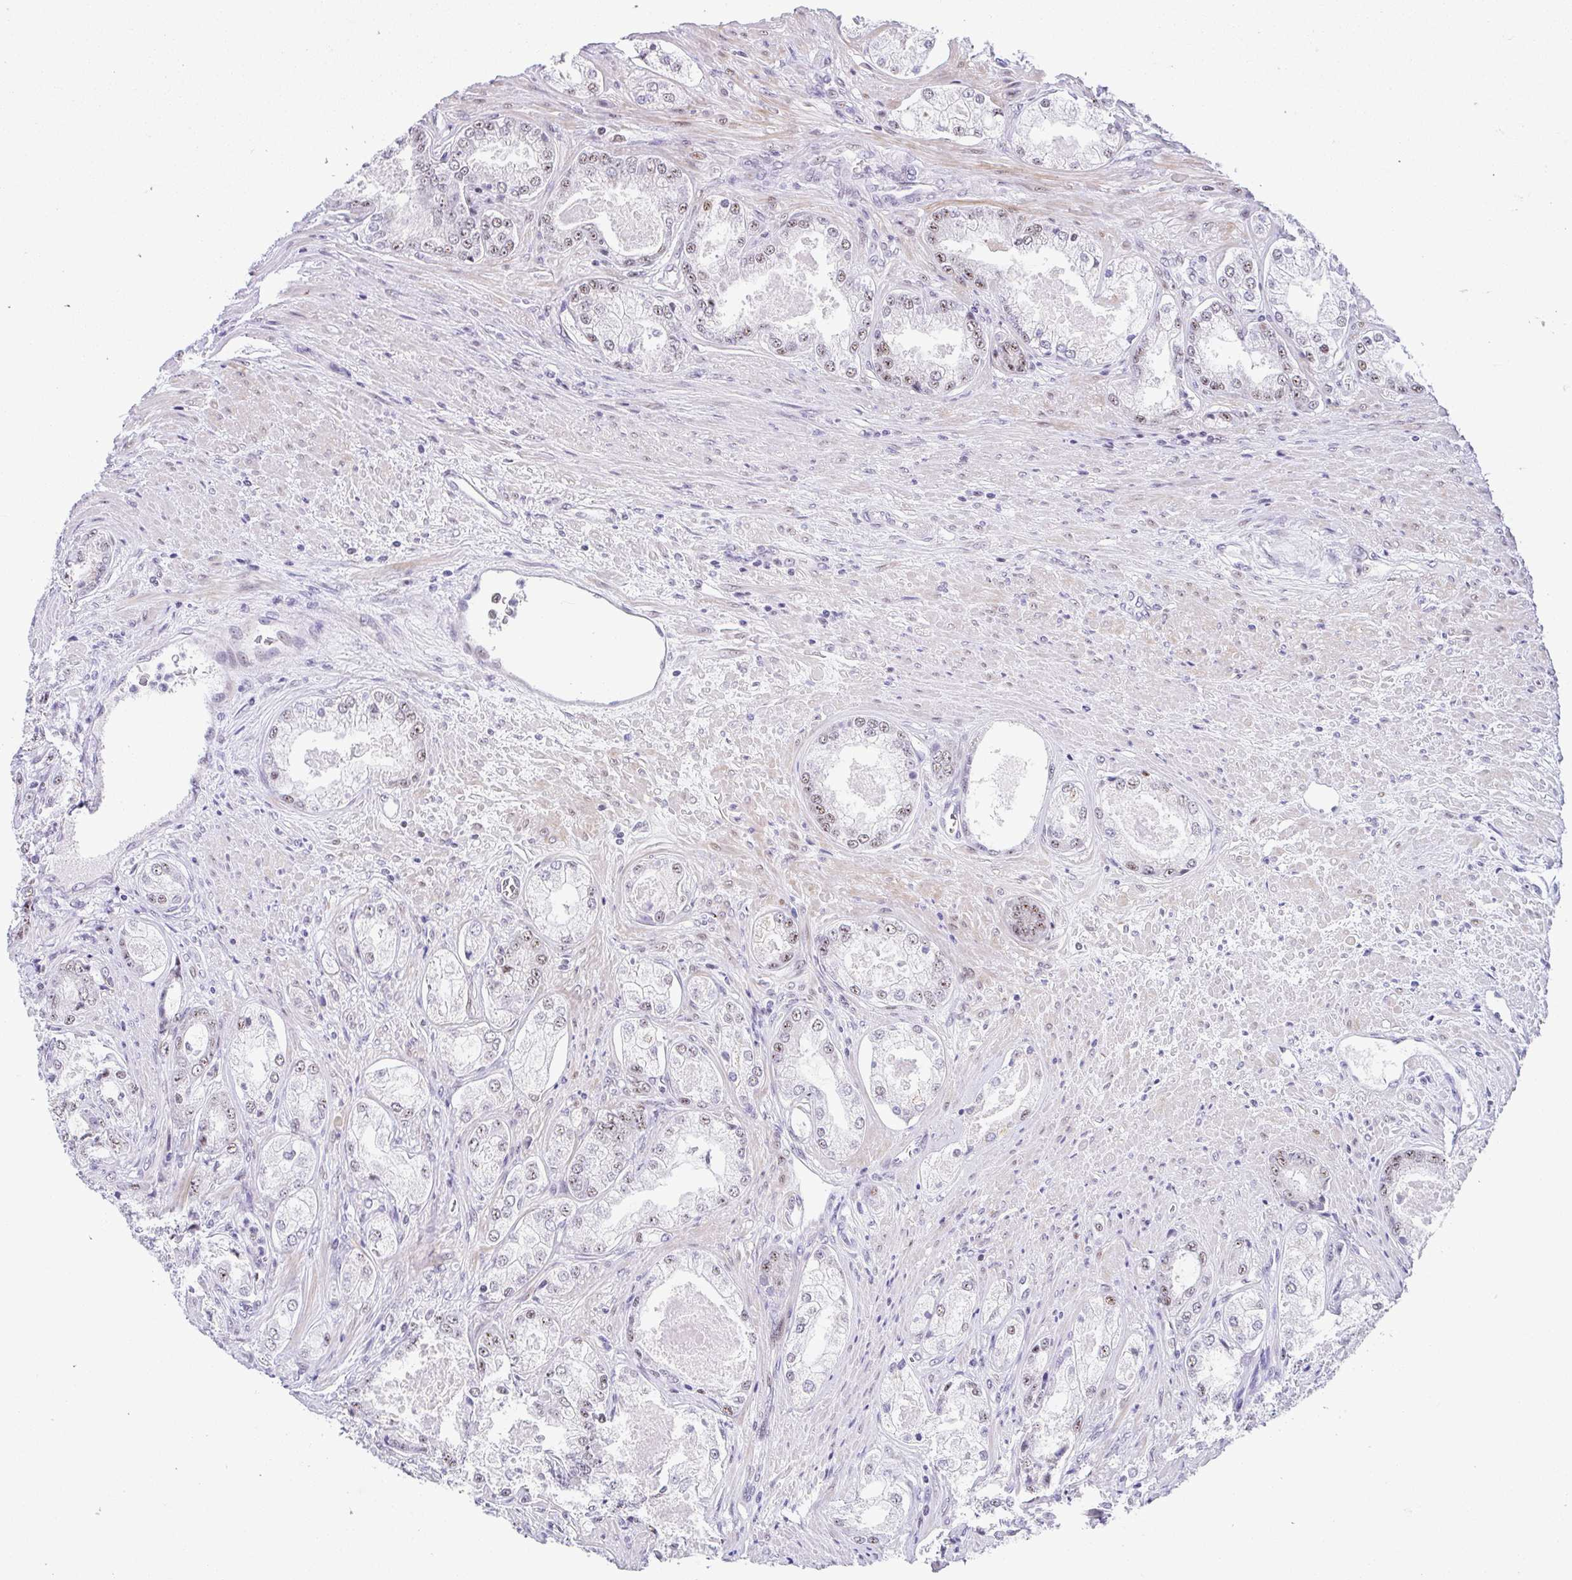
{"staining": {"intensity": "moderate", "quantity": "25%-75%", "location": "nuclear"}, "tissue": "prostate cancer", "cell_type": "Tumor cells", "image_type": "cancer", "snomed": [{"axis": "morphology", "description": "Adenocarcinoma, Low grade"}, {"axis": "topography", "description": "Prostate"}], "caption": "There is medium levels of moderate nuclear positivity in tumor cells of prostate cancer, as demonstrated by immunohistochemical staining (brown color).", "gene": "NR1D2", "patient": {"sex": "male", "age": 68}}